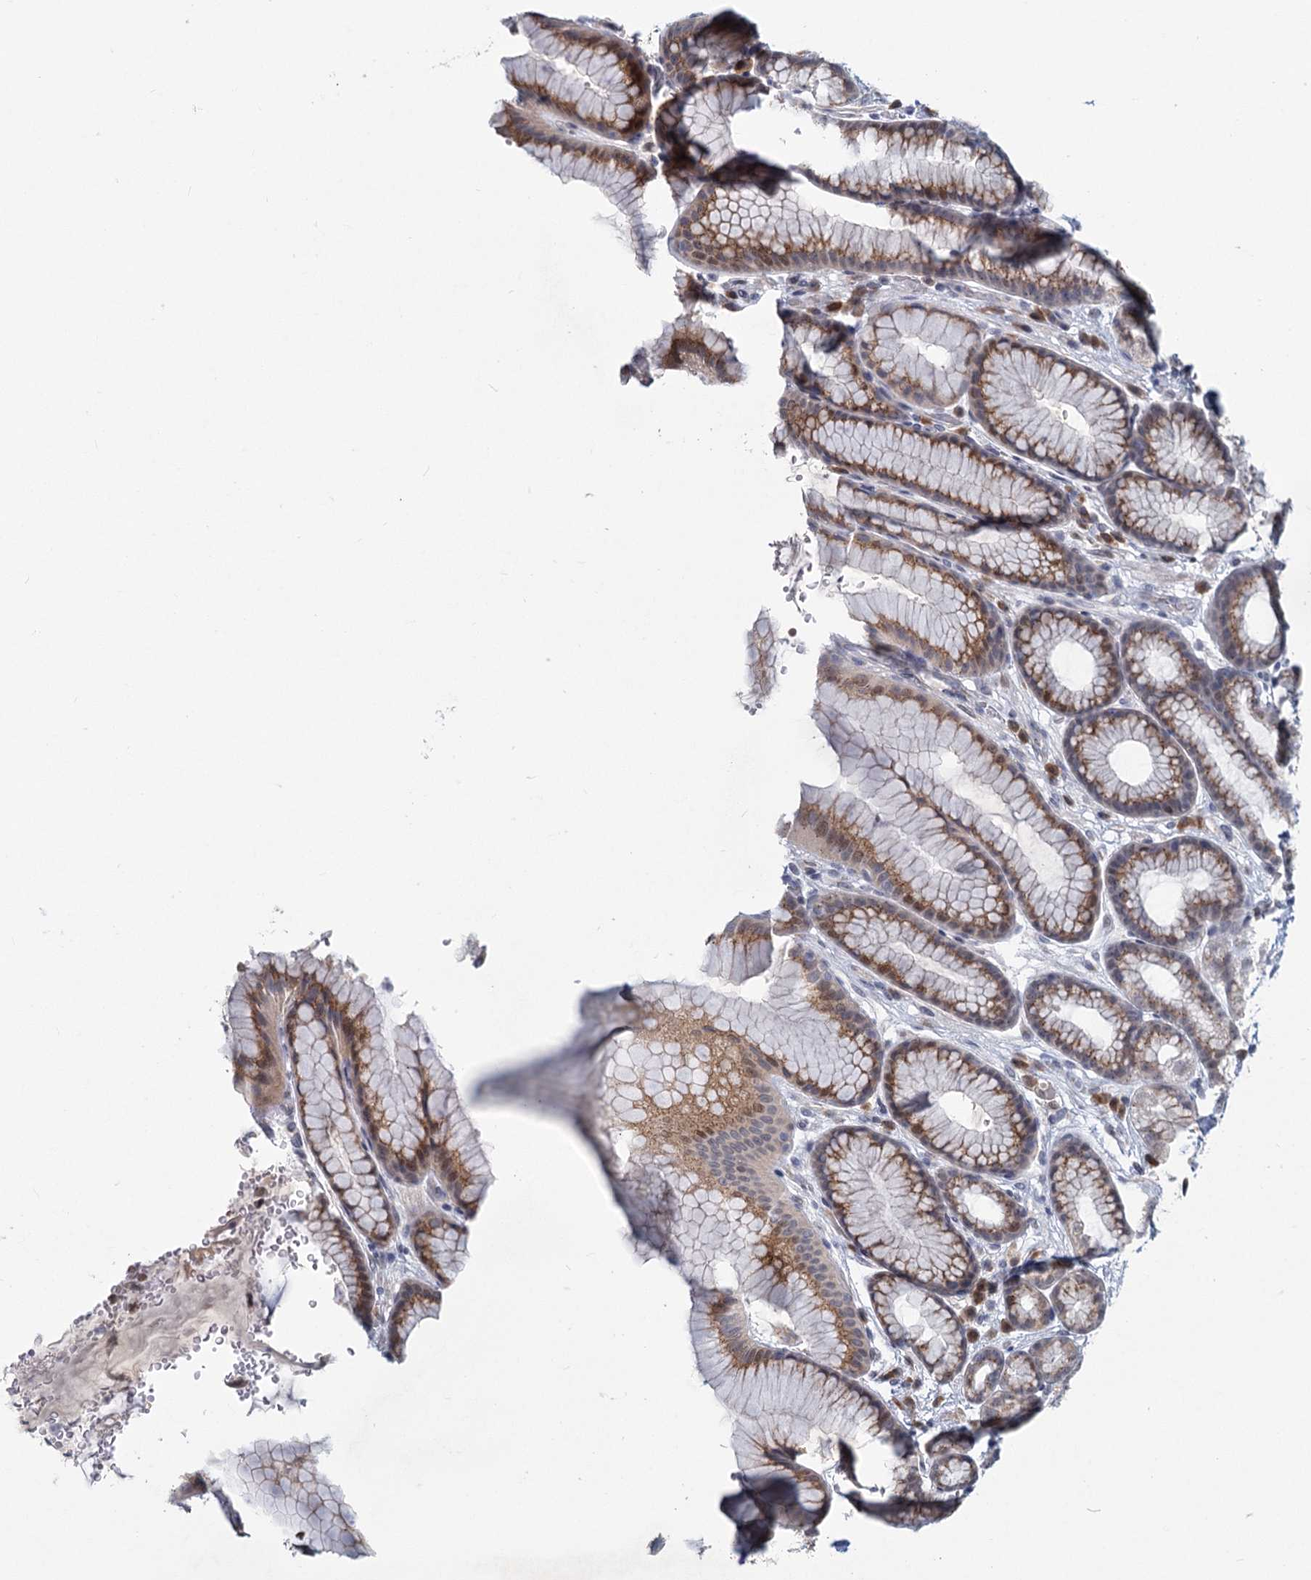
{"staining": {"intensity": "moderate", "quantity": "25%-75%", "location": "cytoplasmic/membranous"}, "tissue": "stomach", "cell_type": "Glandular cells", "image_type": "normal", "snomed": [{"axis": "morphology", "description": "Normal tissue, NOS"}, {"axis": "morphology", "description": "Adenocarcinoma, NOS"}, {"axis": "topography", "description": "Stomach"}], "caption": "Stomach stained with immunohistochemistry (IHC) displays moderate cytoplasmic/membranous staining in approximately 25%-75% of glandular cells. (brown staining indicates protein expression, while blue staining denotes nuclei).", "gene": "STAP1", "patient": {"sex": "male", "age": 57}}